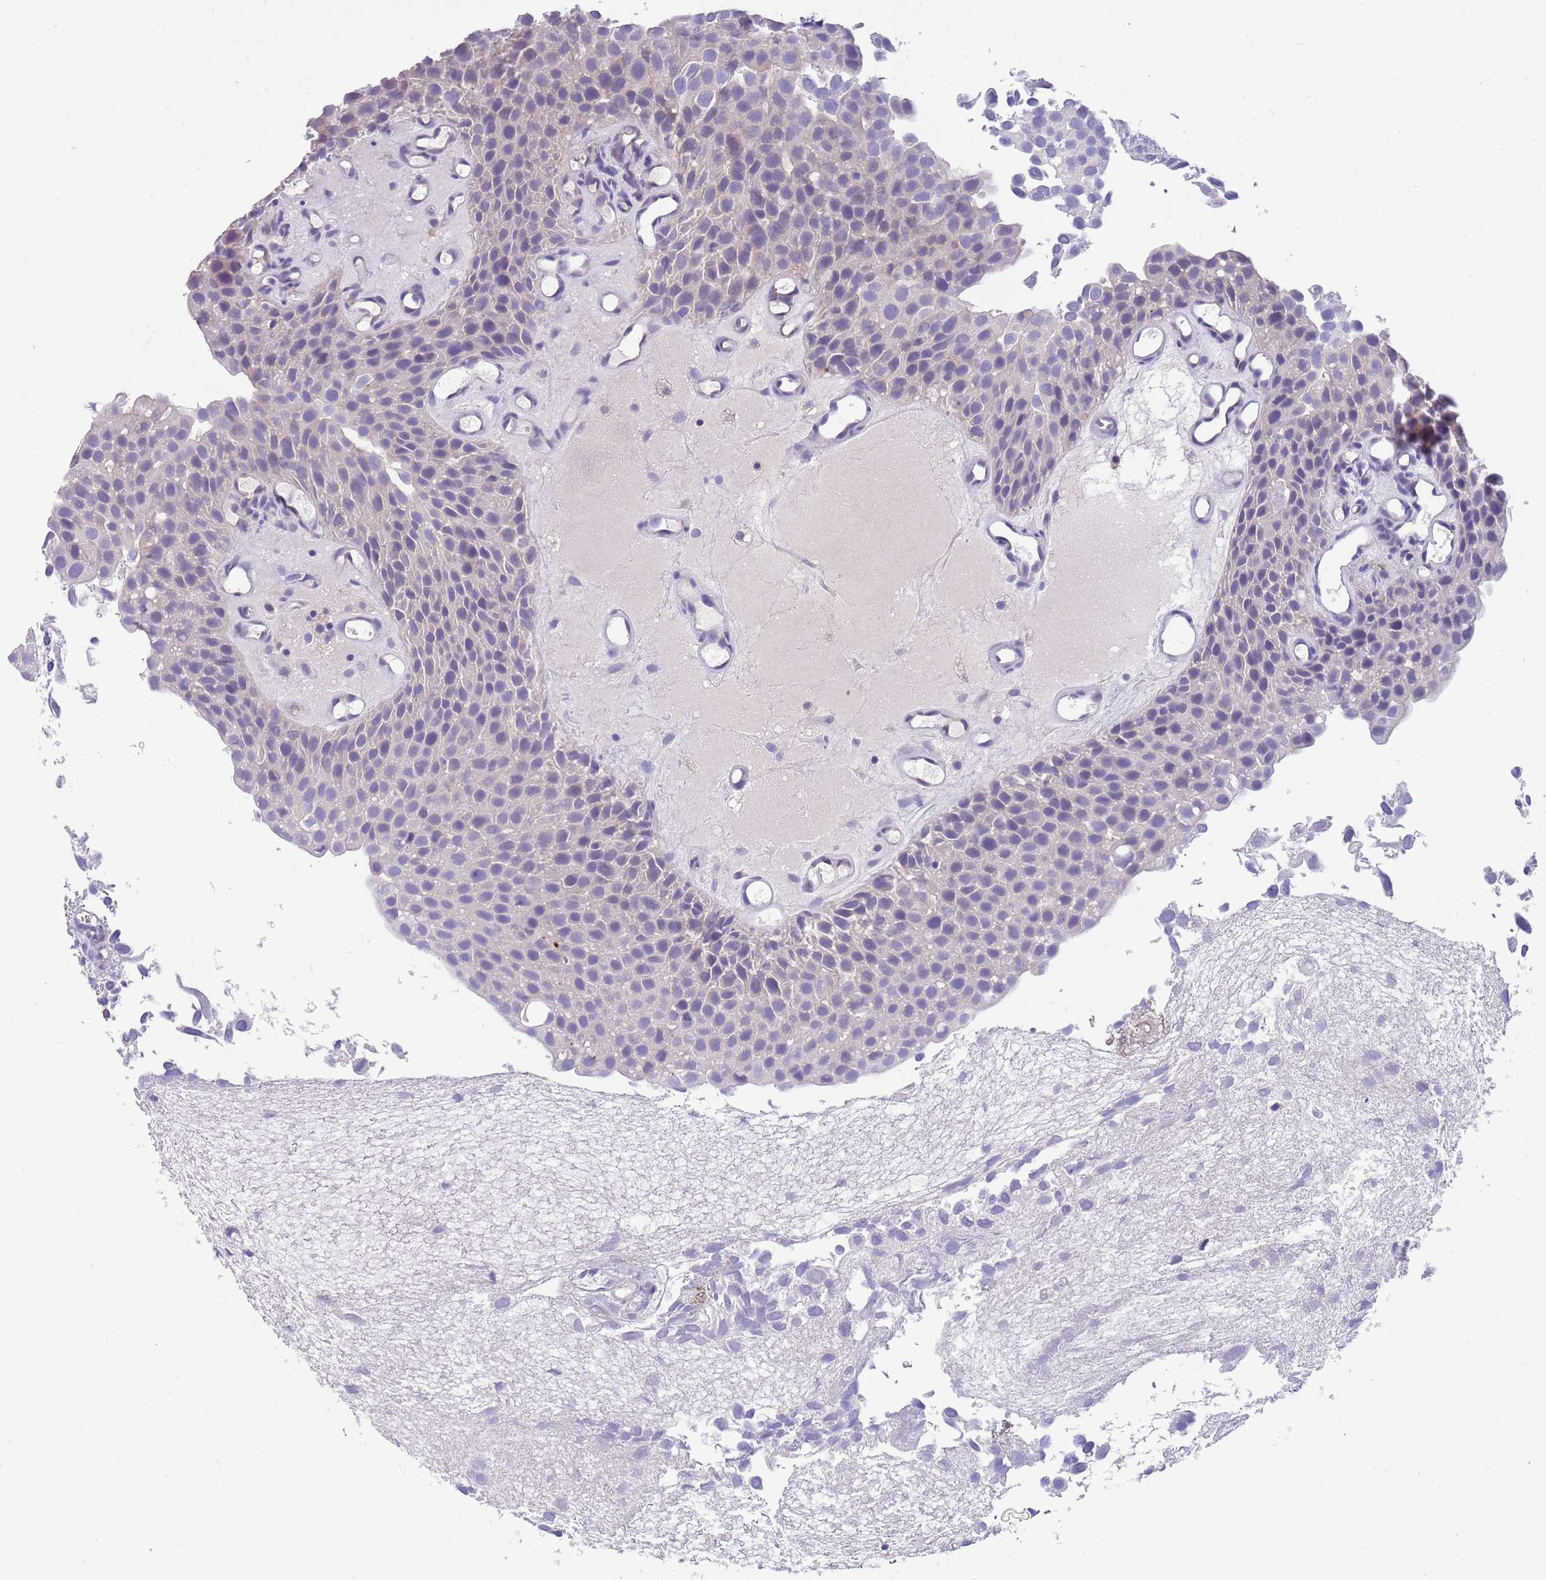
{"staining": {"intensity": "negative", "quantity": "none", "location": "none"}, "tissue": "urothelial cancer", "cell_type": "Tumor cells", "image_type": "cancer", "snomed": [{"axis": "morphology", "description": "Urothelial carcinoma, Low grade"}, {"axis": "topography", "description": "Urinary bladder"}], "caption": "This is a histopathology image of IHC staining of urothelial carcinoma (low-grade), which shows no expression in tumor cells.", "gene": "SFTPA1", "patient": {"sex": "male", "age": 88}}